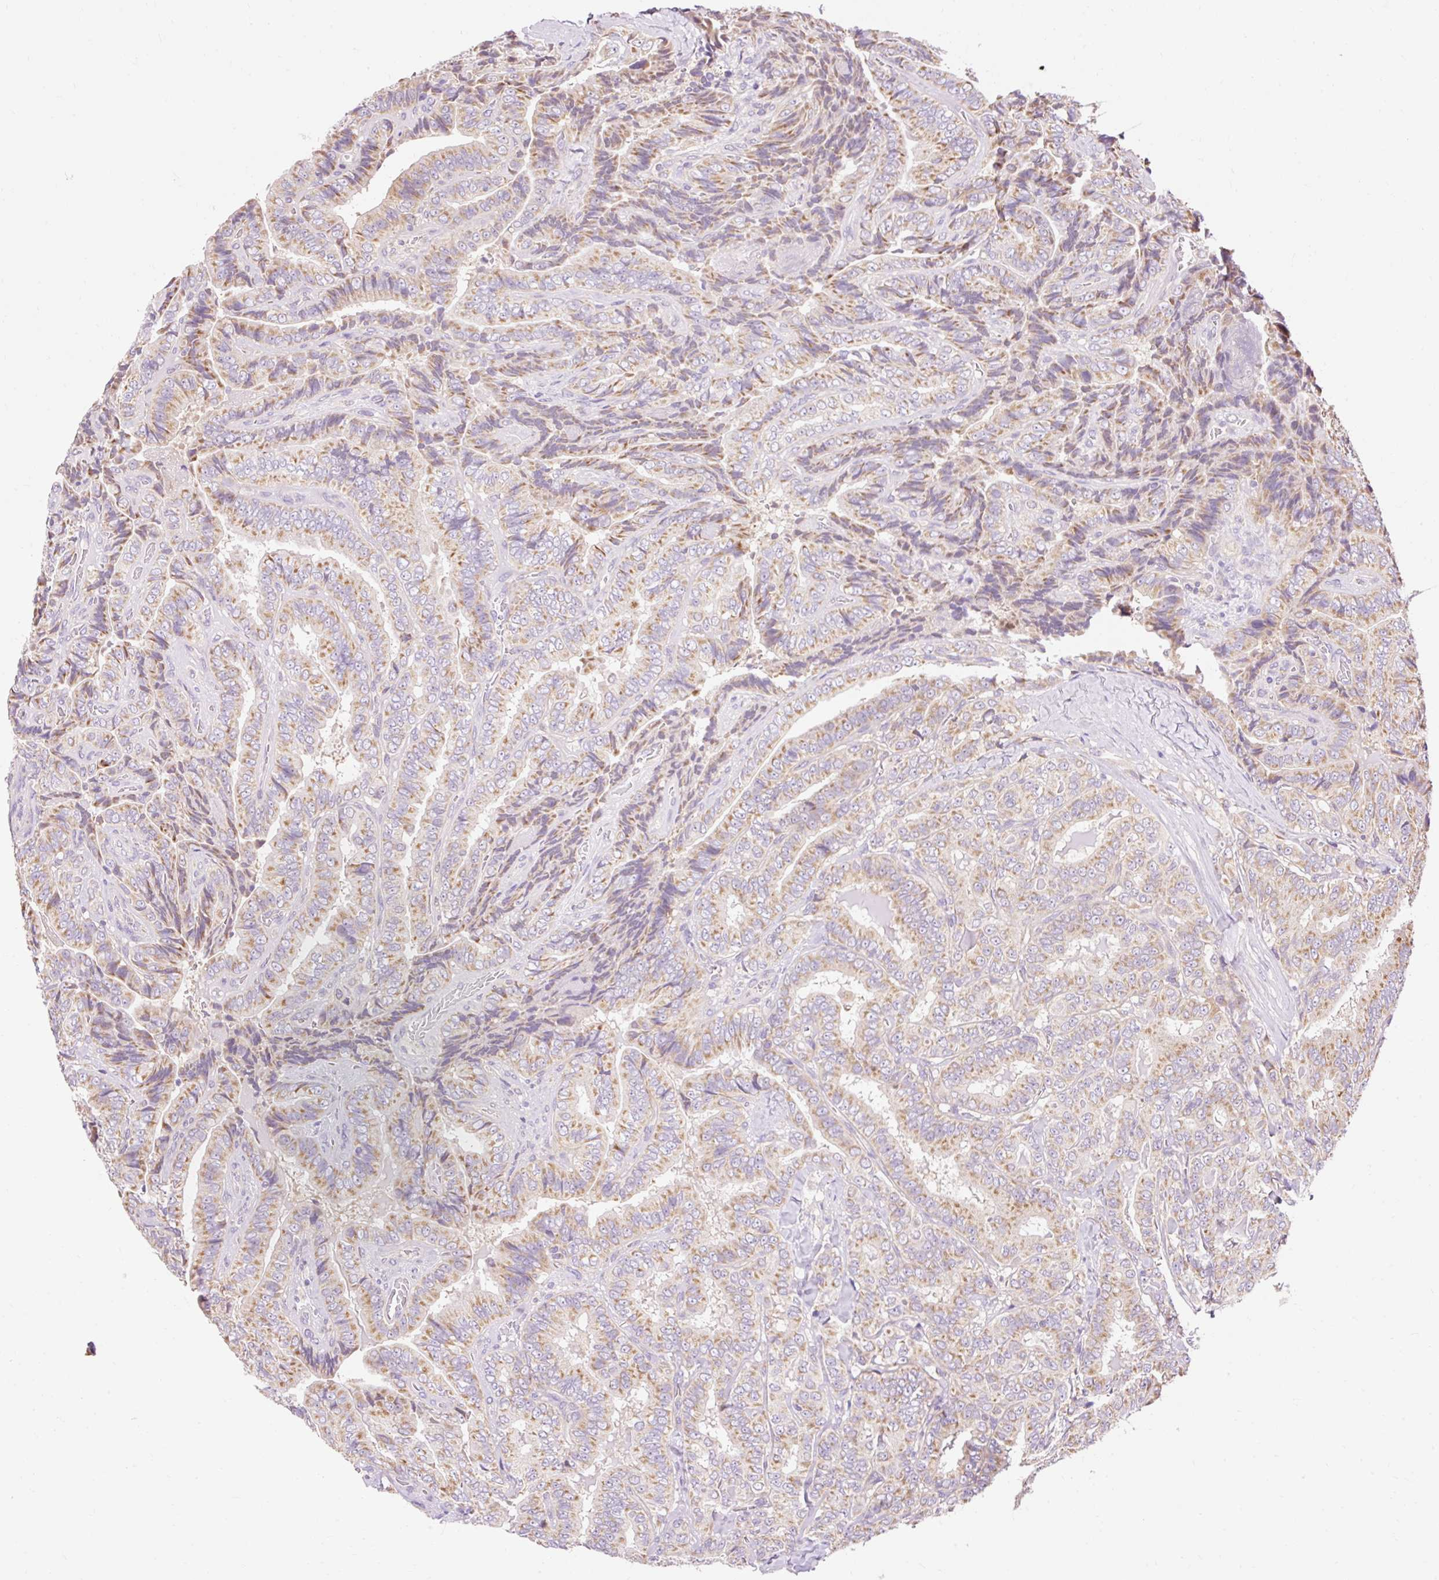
{"staining": {"intensity": "moderate", "quantity": "25%-75%", "location": "cytoplasmic/membranous"}, "tissue": "thyroid cancer", "cell_type": "Tumor cells", "image_type": "cancer", "snomed": [{"axis": "morphology", "description": "Papillary adenocarcinoma, NOS"}, {"axis": "topography", "description": "Thyroid gland"}], "caption": "This image exhibits thyroid cancer (papillary adenocarcinoma) stained with immunohistochemistry (IHC) to label a protein in brown. The cytoplasmic/membranous of tumor cells show moderate positivity for the protein. Nuclei are counter-stained blue.", "gene": "IMMT", "patient": {"sex": "male", "age": 61}}